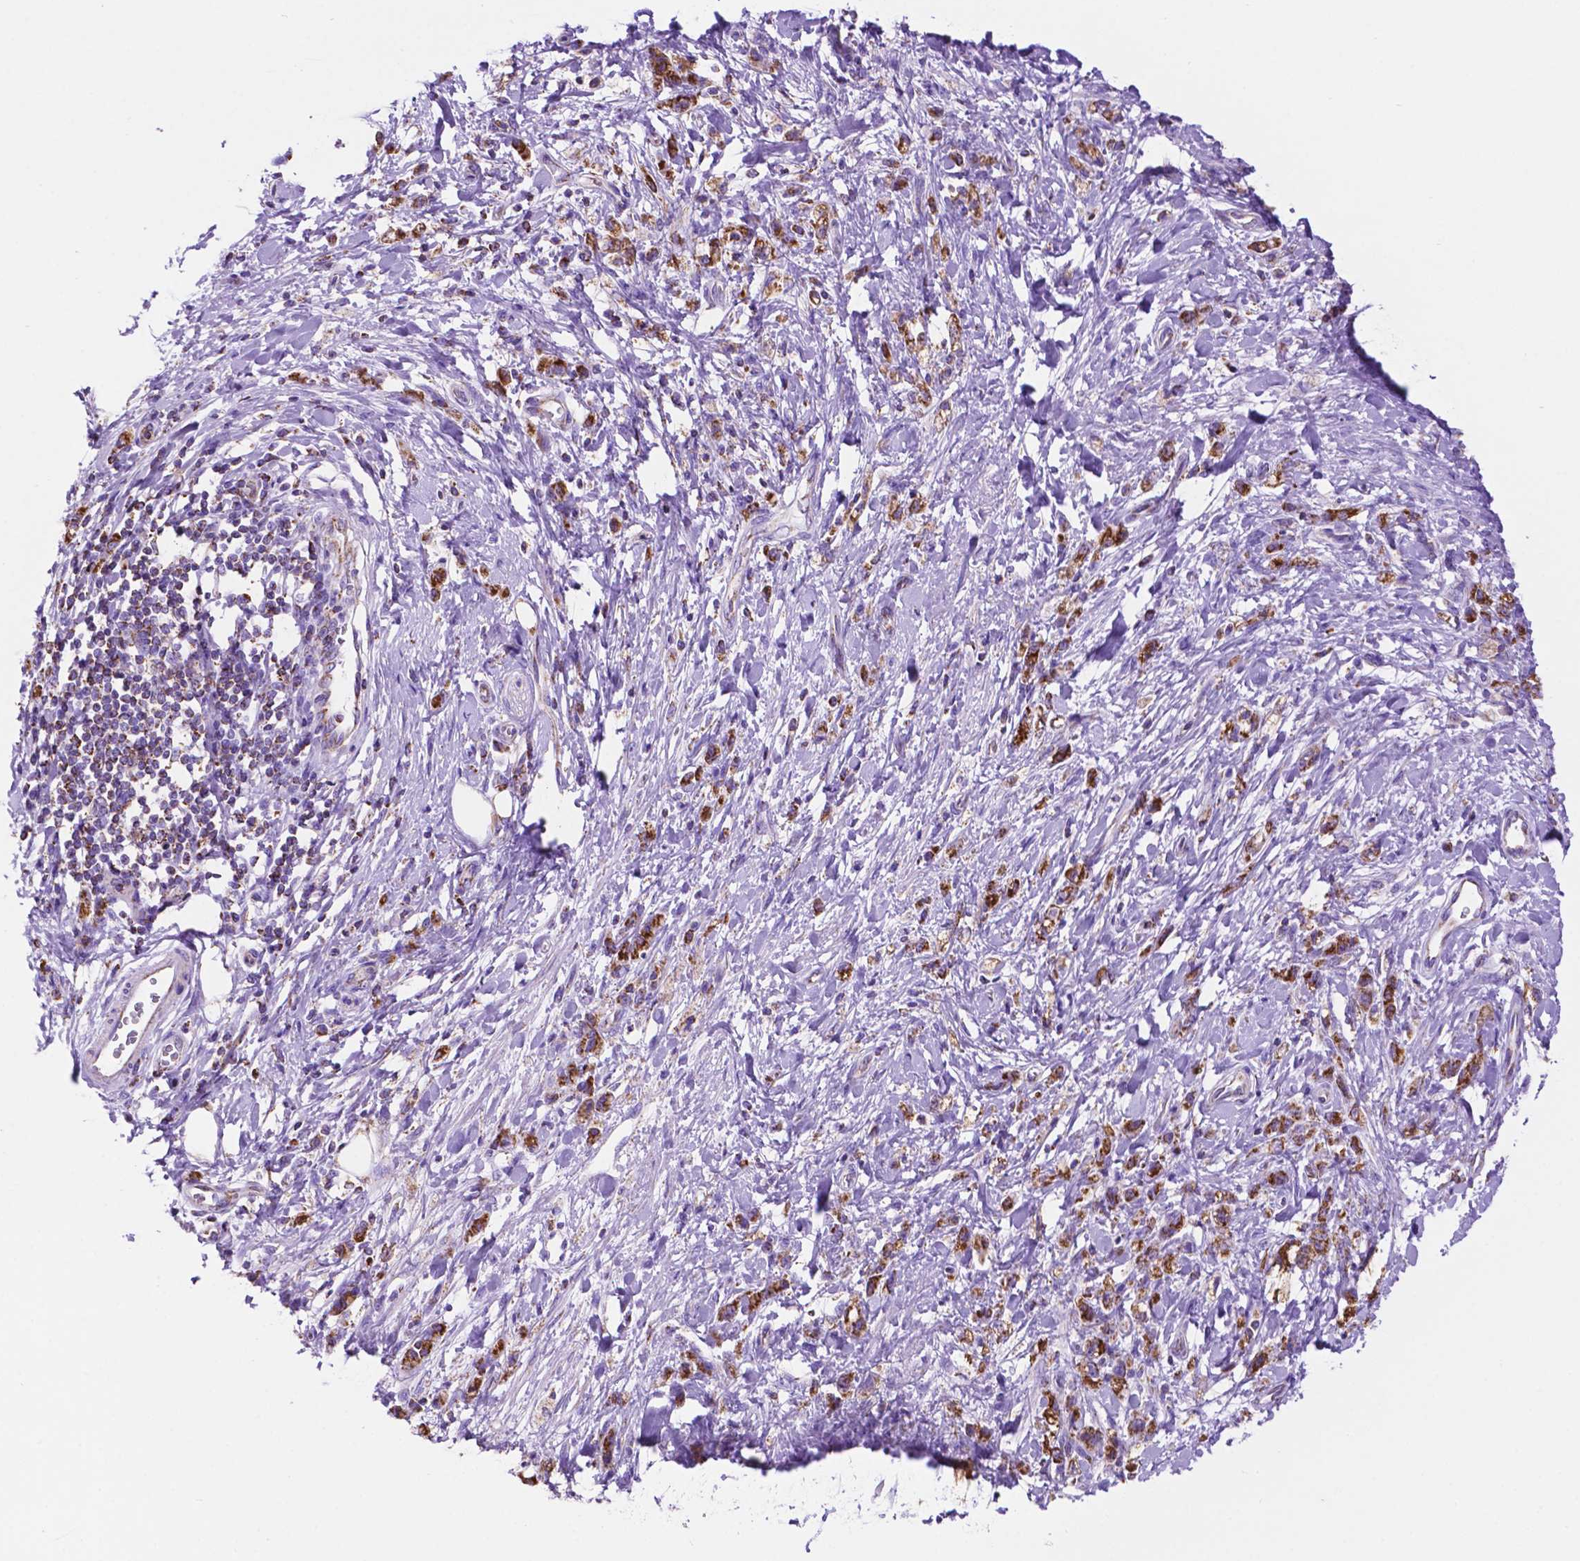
{"staining": {"intensity": "strong", "quantity": ">75%", "location": "cytoplasmic/membranous"}, "tissue": "stomach cancer", "cell_type": "Tumor cells", "image_type": "cancer", "snomed": [{"axis": "morphology", "description": "Adenocarcinoma, NOS"}, {"axis": "topography", "description": "Stomach"}], "caption": "An image showing strong cytoplasmic/membranous staining in about >75% of tumor cells in stomach adenocarcinoma, as visualized by brown immunohistochemical staining.", "gene": "GDPD5", "patient": {"sex": "male", "age": 77}}